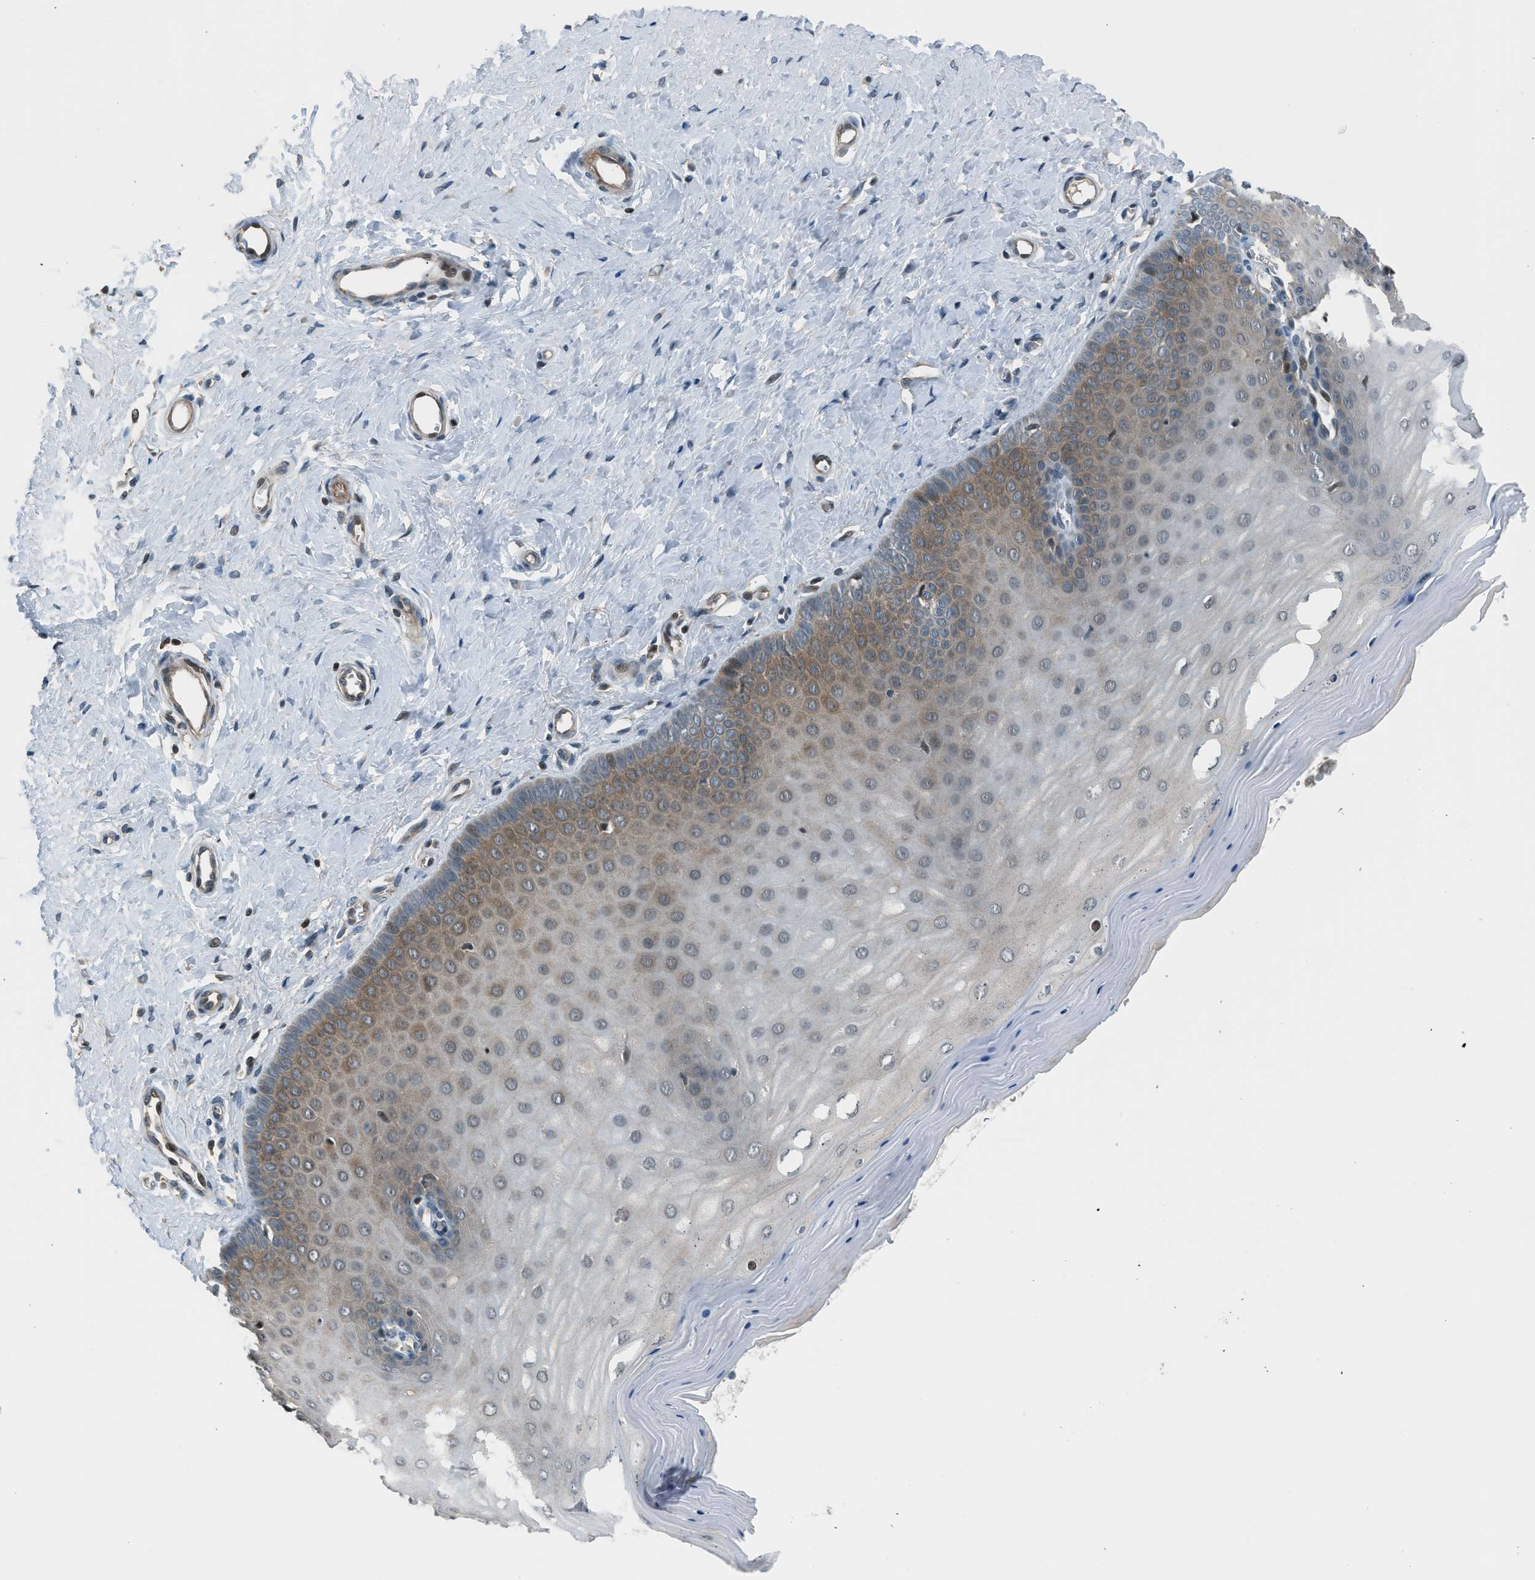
{"staining": {"intensity": "moderate", "quantity": "25%-75%", "location": "cytoplasmic/membranous,nuclear"}, "tissue": "cervix", "cell_type": "Squamous epithelial cells", "image_type": "normal", "snomed": [{"axis": "morphology", "description": "Normal tissue, NOS"}, {"axis": "topography", "description": "Cervix"}], "caption": "Protein expression analysis of unremarkable cervix displays moderate cytoplasmic/membranous,nuclear staining in about 25%-75% of squamous epithelial cells. The staining is performed using DAB (3,3'-diaminobenzidine) brown chromogen to label protein expression. The nuclei are counter-stained blue using hematoxylin.", "gene": "LMLN", "patient": {"sex": "female", "age": 55}}